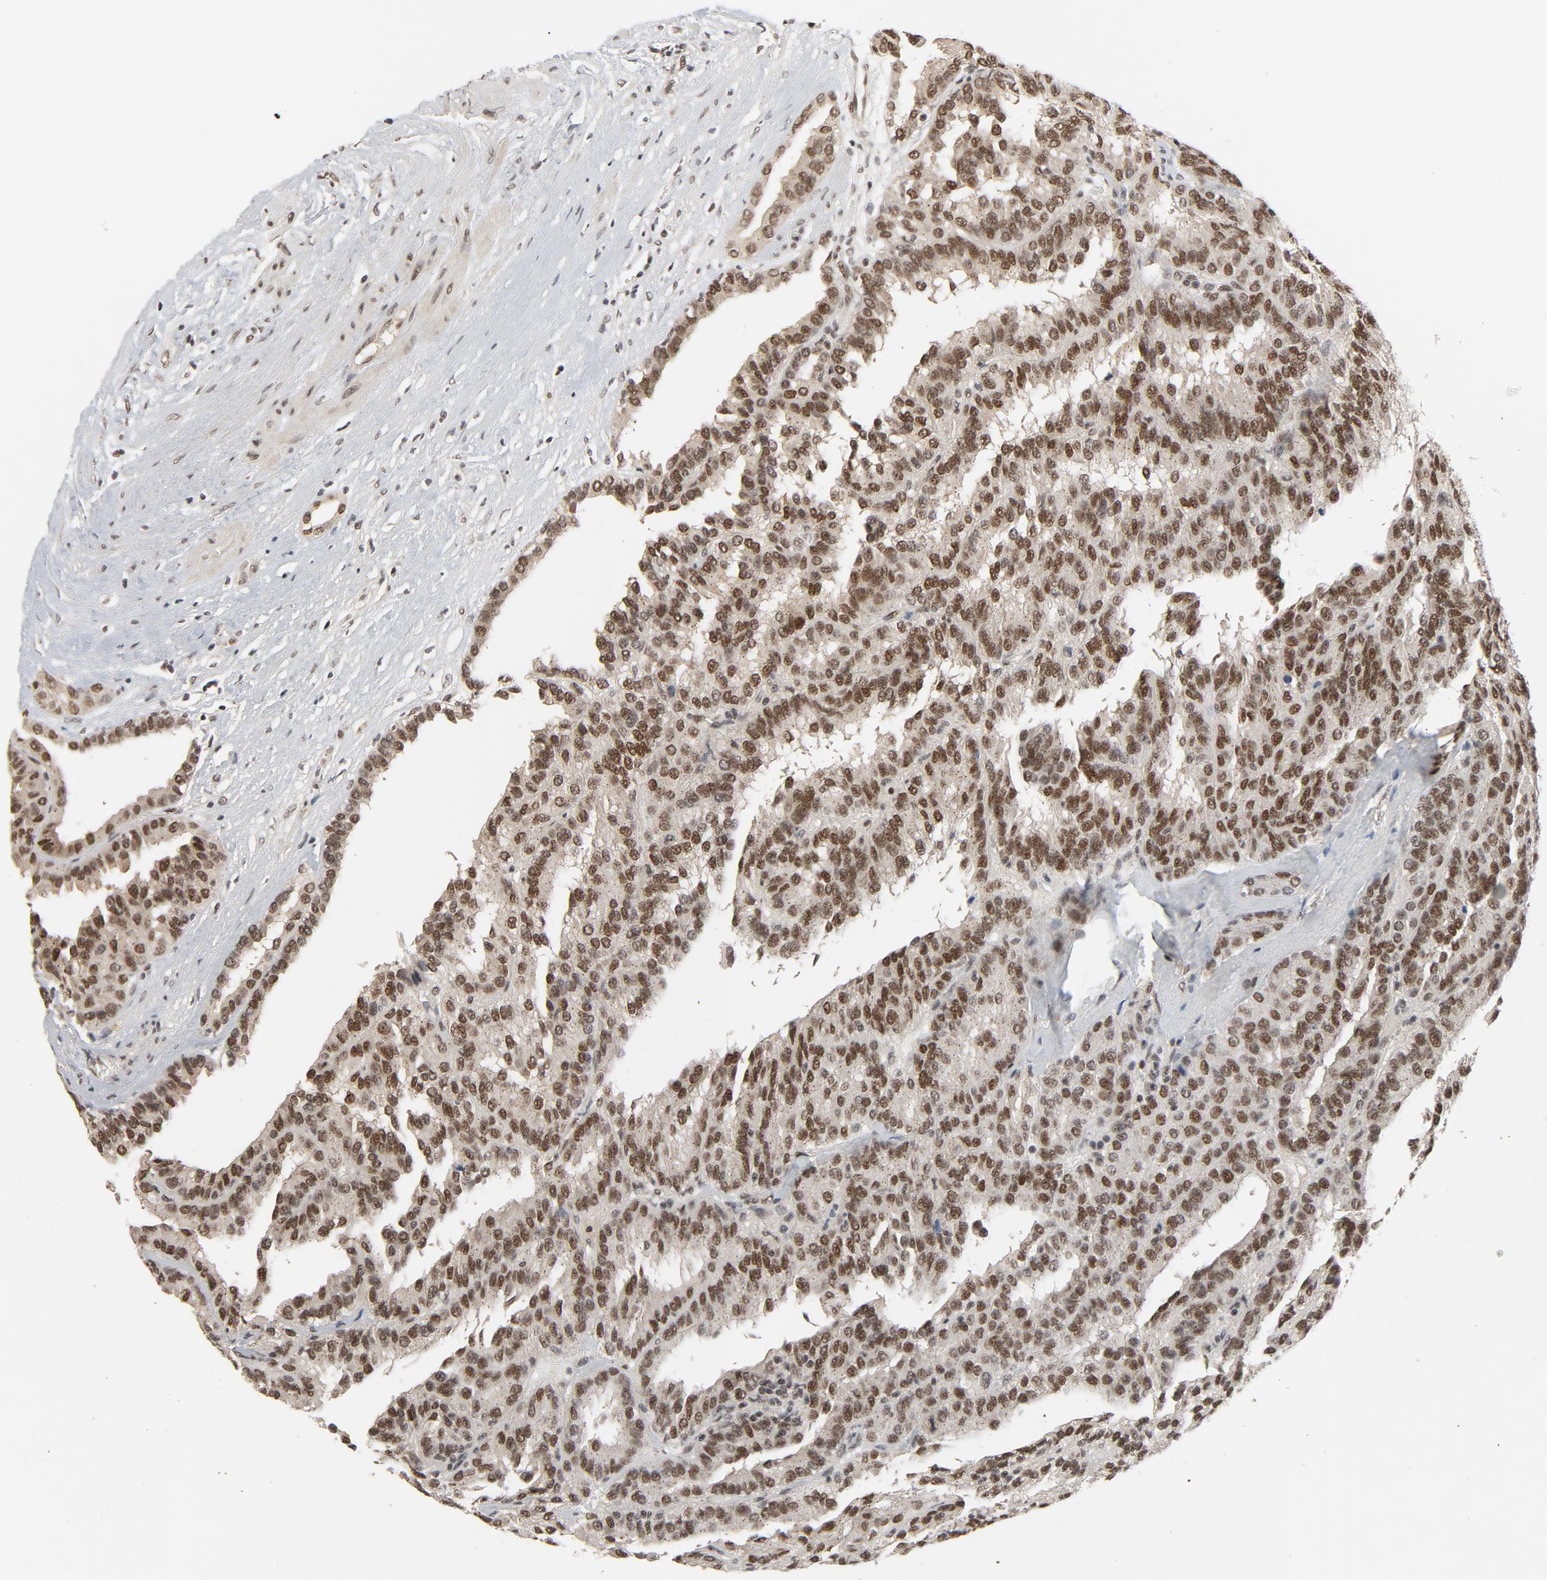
{"staining": {"intensity": "strong", "quantity": ">75%", "location": "nuclear"}, "tissue": "renal cancer", "cell_type": "Tumor cells", "image_type": "cancer", "snomed": [{"axis": "morphology", "description": "Adenocarcinoma, NOS"}, {"axis": "topography", "description": "Kidney"}], "caption": "A high amount of strong nuclear staining is identified in approximately >75% of tumor cells in adenocarcinoma (renal) tissue. The staining was performed using DAB, with brown indicating positive protein expression. Nuclei are stained blue with hematoxylin.", "gene": "SMARCD1", "patient": {"sex": "male", "age": 46}}